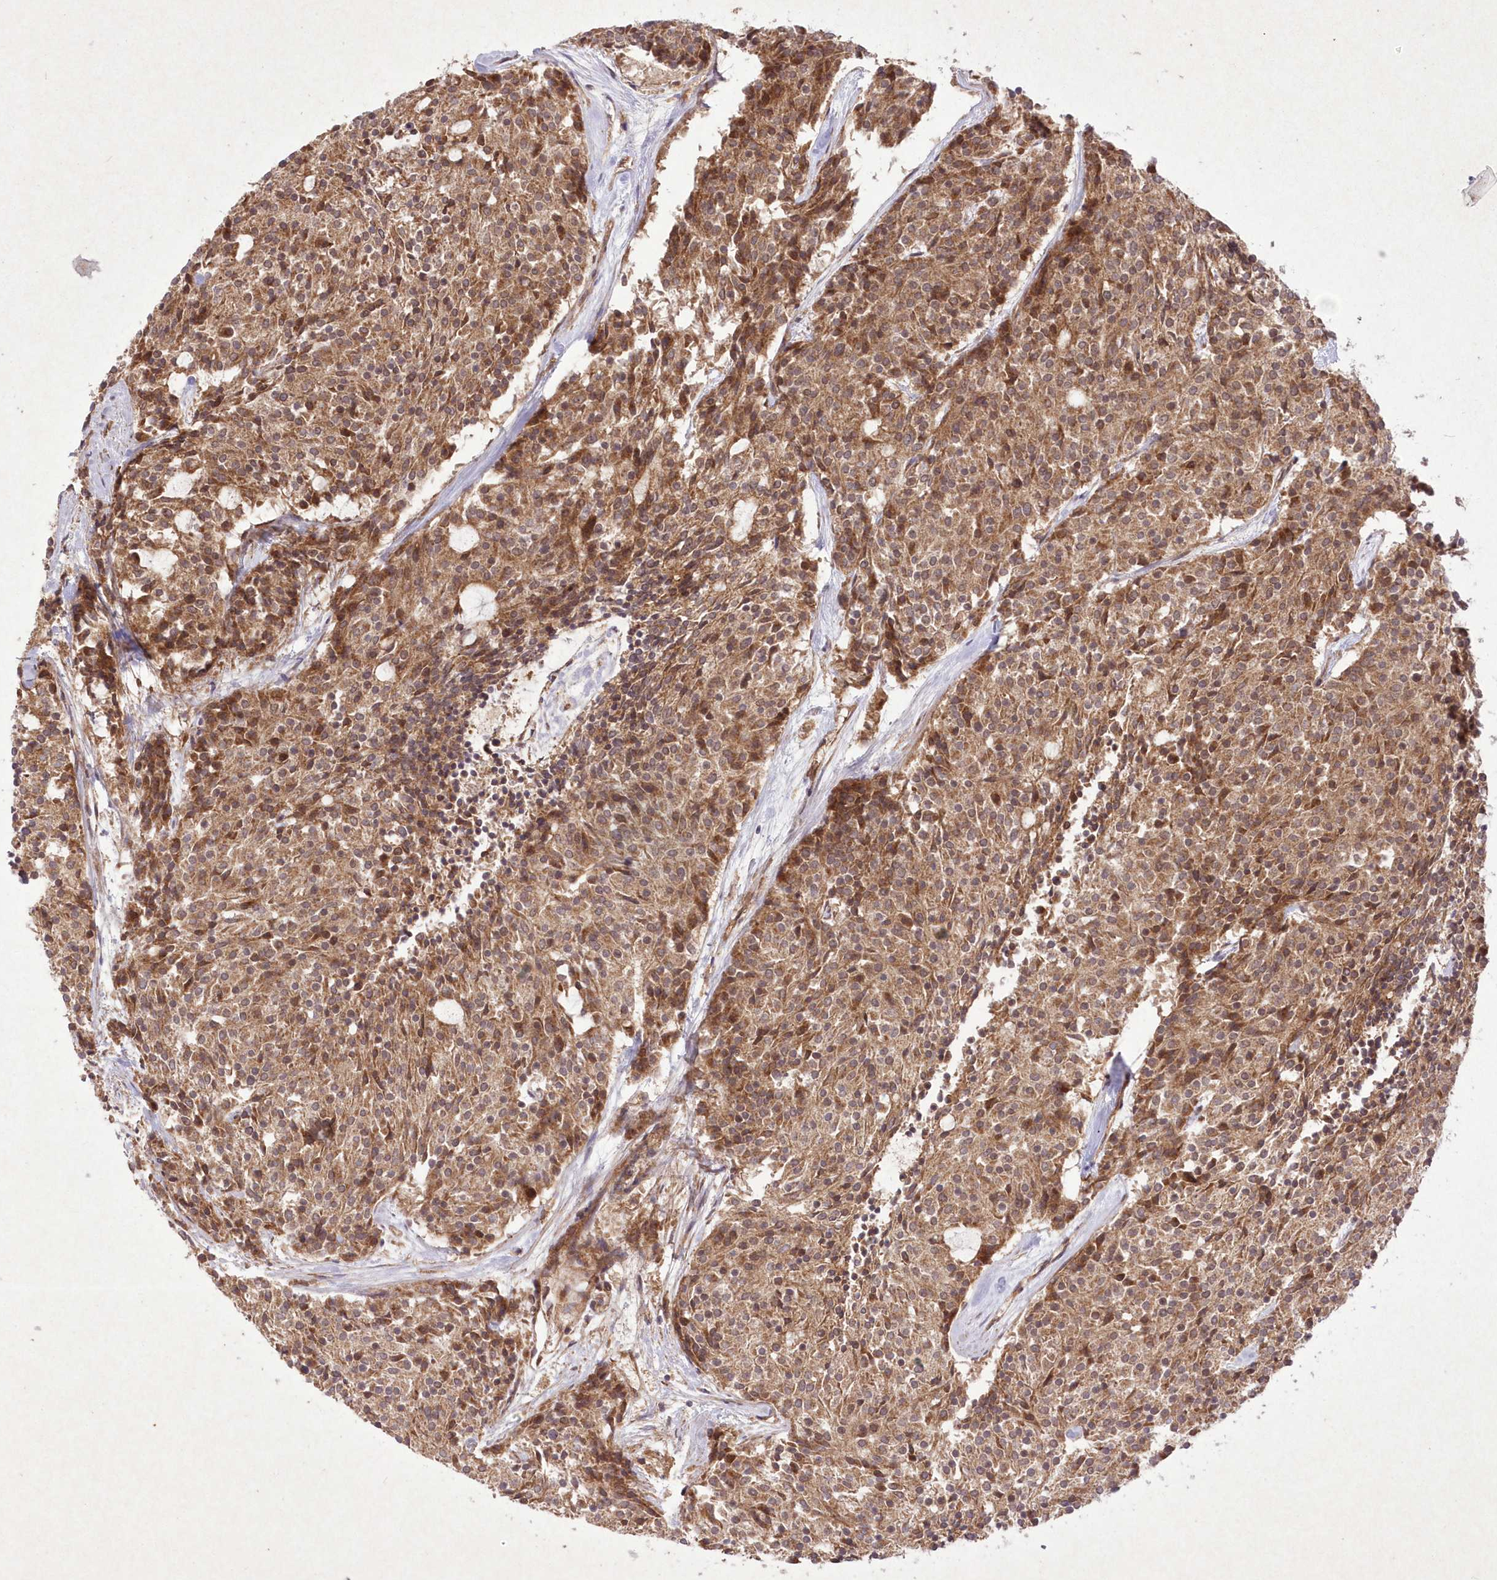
{"staining": {"intensity": "moderate", "quantity": ">75%", "location": "cytoplasmic/membranous"}, "tissue": "carcinoid", "cell_type": "Tumor cells", "image_type": "cancer", "snomed": [{"axis": "morphology", "description": "Carcinoid, malignant, NOS"}, {"axis": "topography", "description": "Pancreas"}], "caption": "Approximately >75% of tumor cells in human malignant carcinoid reveal moderate cytoplasmic/membranous protein positivity as visualized by brown immunohistochemical staining.", "gene": "APOM", "patient": {"sex": "female", "age": 54}}